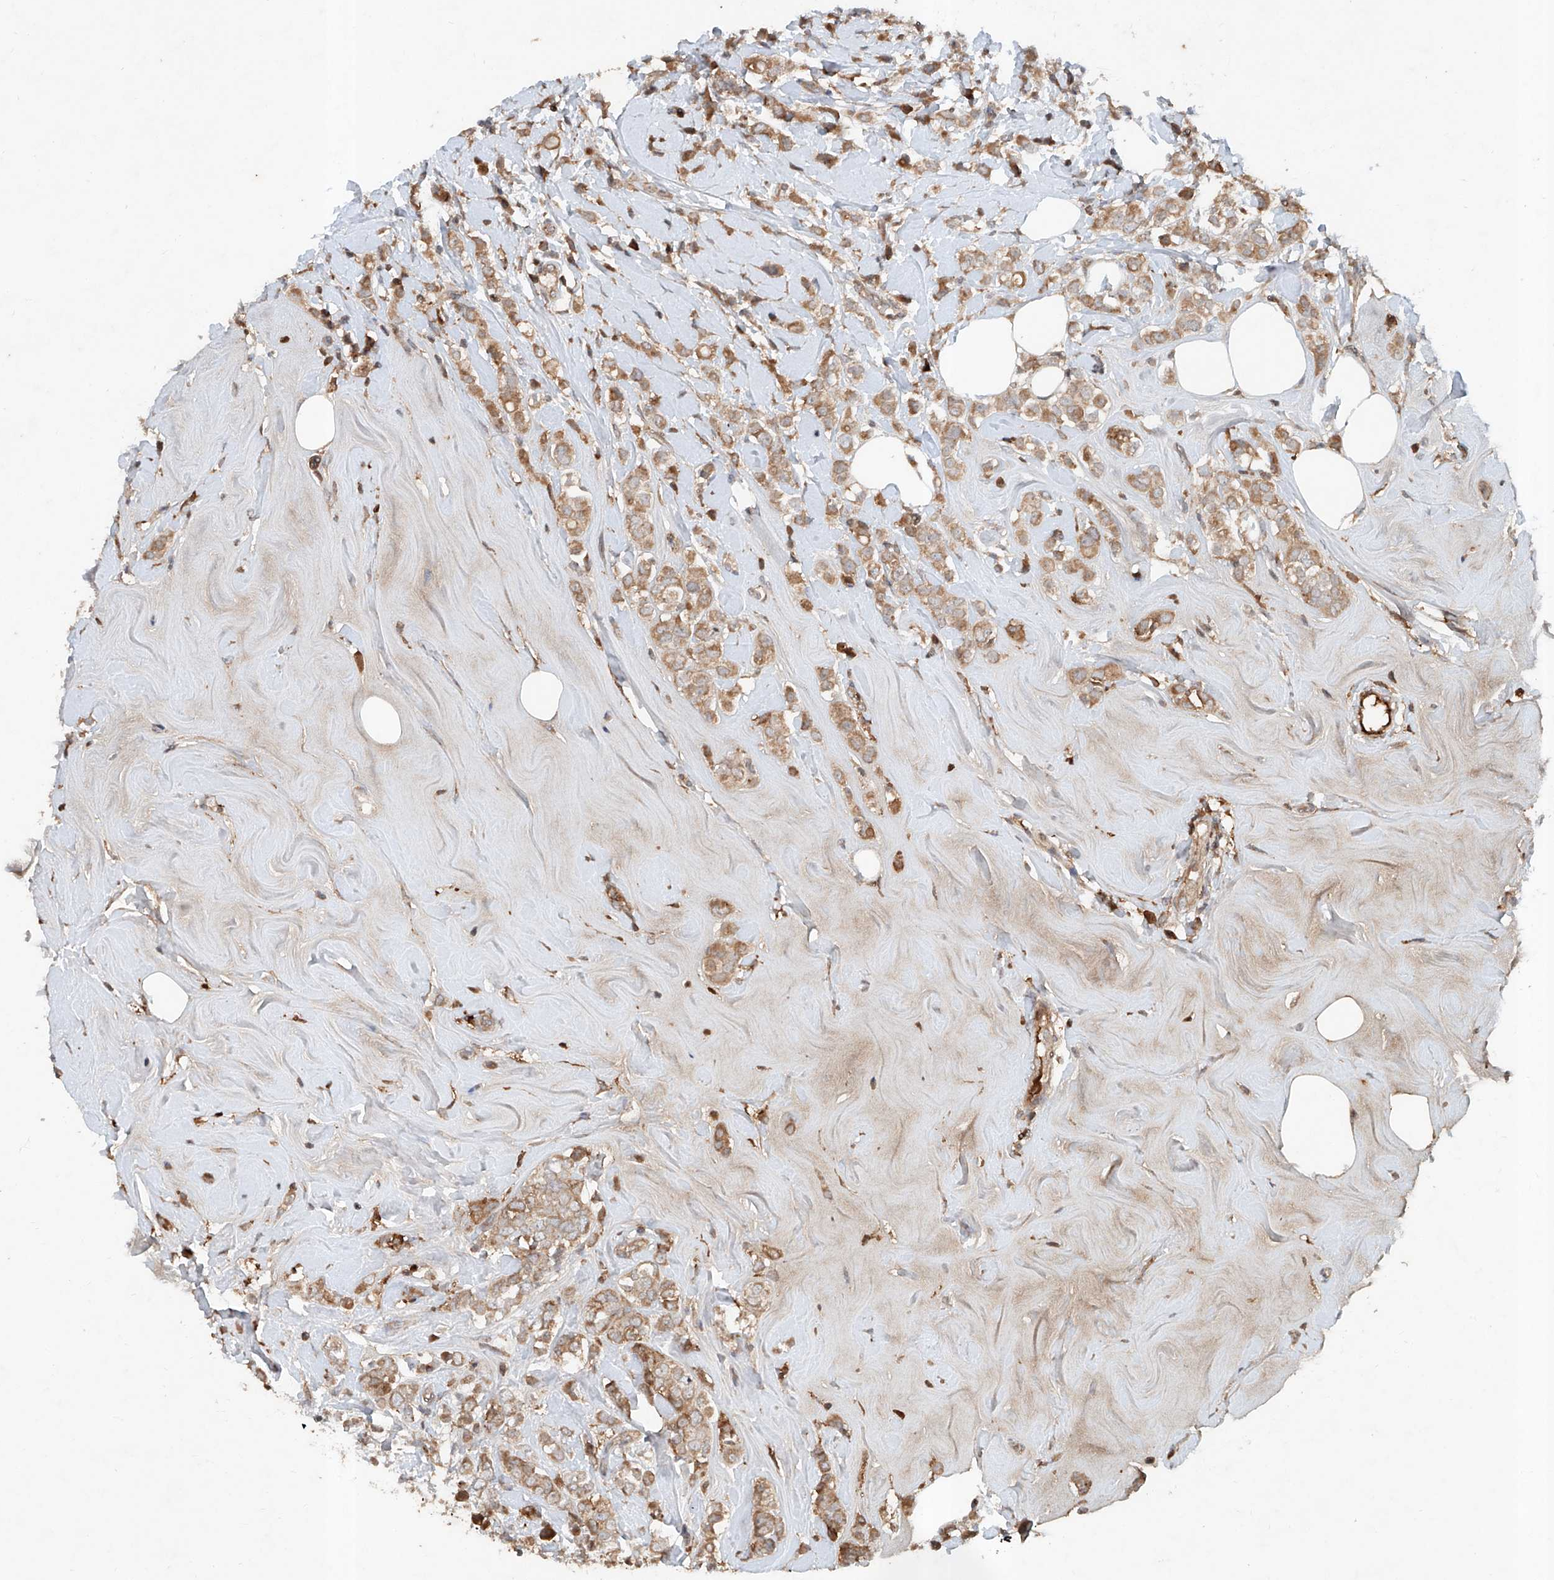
{"staining": {"intensity": "moderate", "quantity": ">75%", "location": "cytoplasmic/membranous"}, "tissue": "breast cancer", "cell_type": "Tumor cells", "image_type": "cancer", "snomed": [{"axis": "morphology", "description": "Lobular carcinoma"}, {"axis": "topography", "description": "Breast"}], "caption": "Human breast cancer (lobular carcinoma) stained for a protein (brown) reveals moderate cytoplasmic/membranous positive expression in about >75% of tumor cells.", "gene": "ADAM23", "patient": {"sex": "female", "age": 47}}